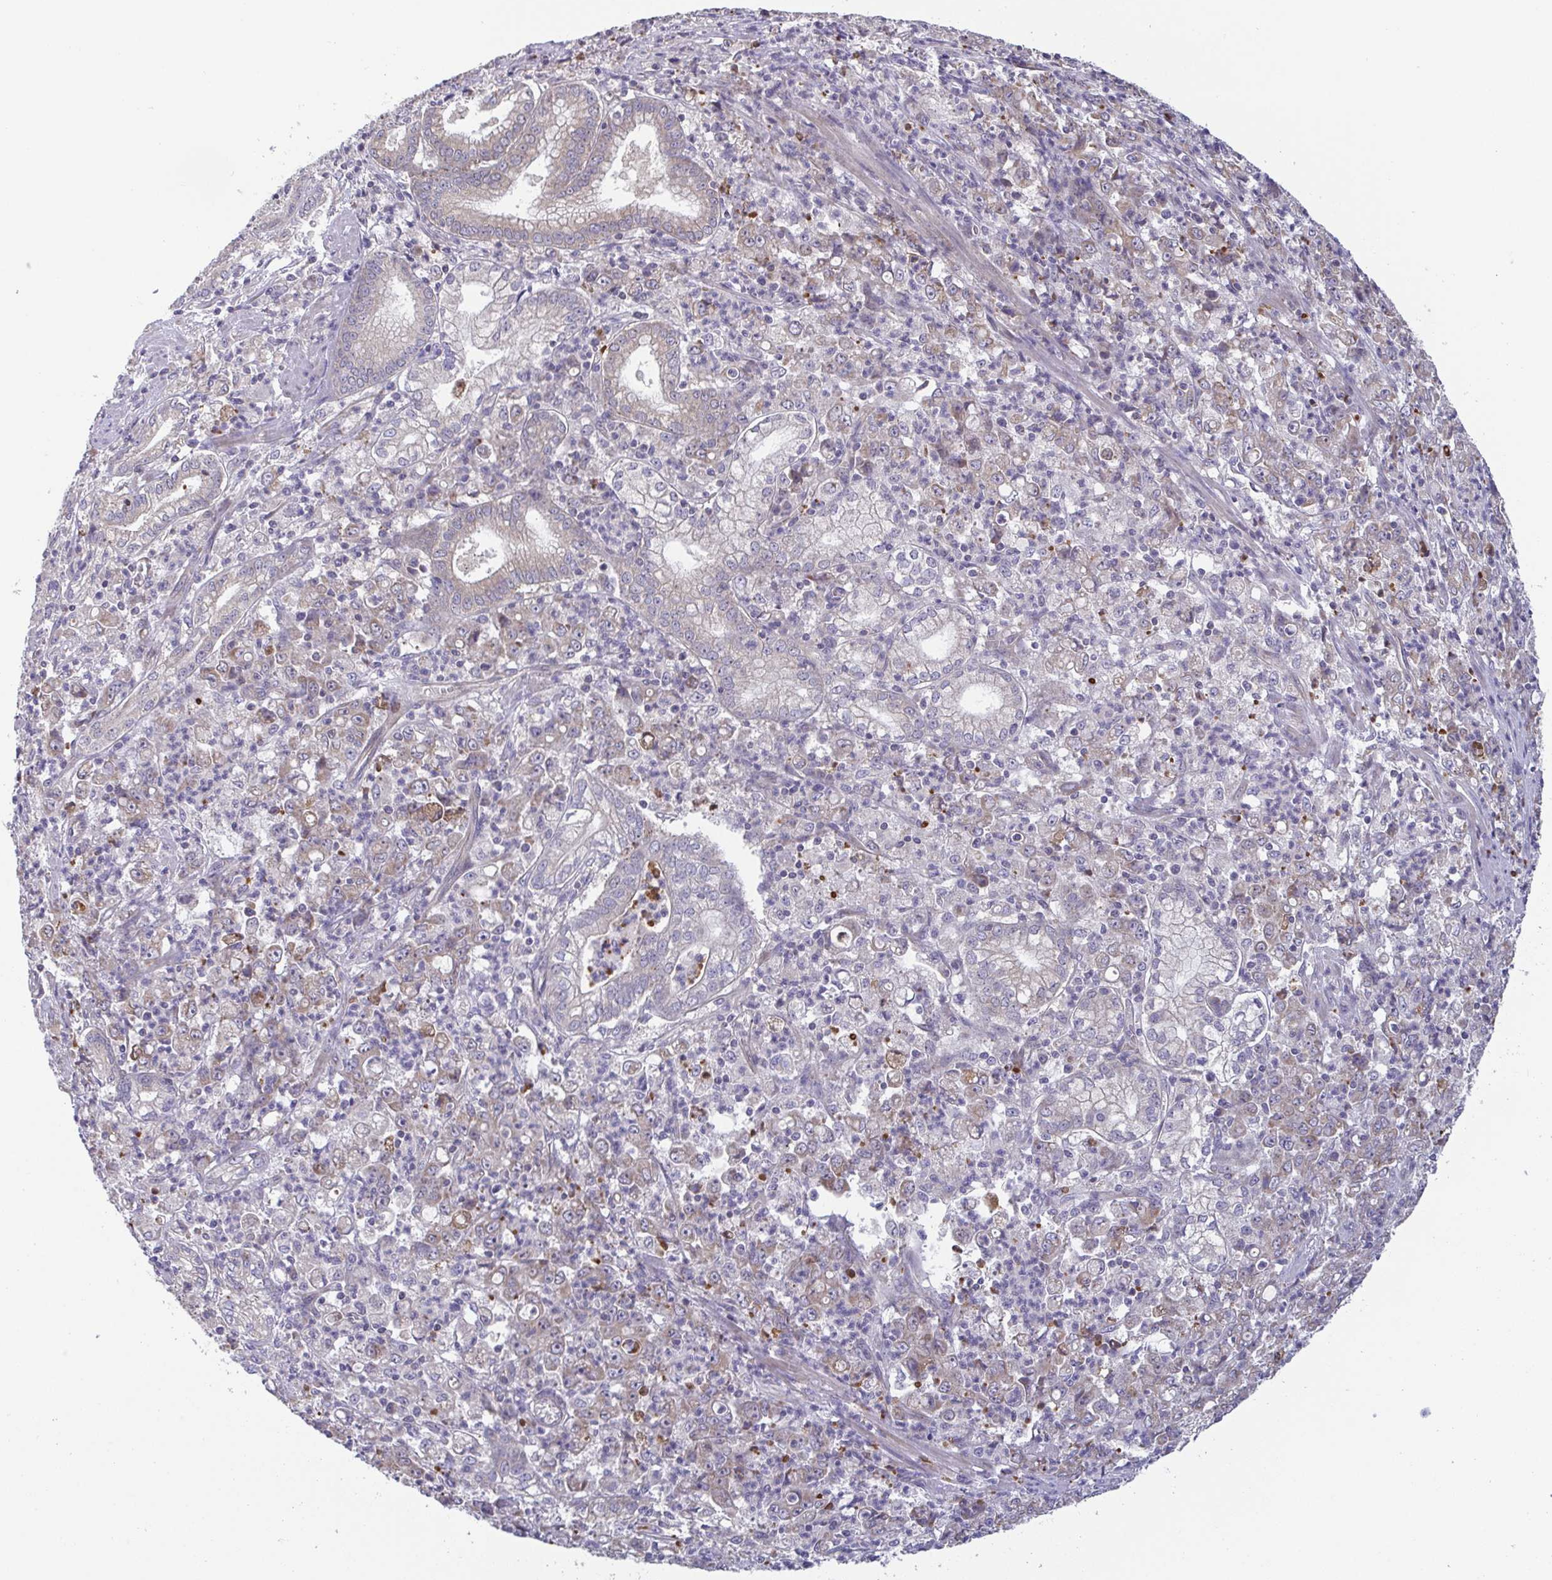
{"staining": {"intensity": "weak", "quantity": "25%-75%", "location": "cytoplasmic/membranous"}, "tissue": "stomach cancer", "cell_type": "Tumor cells", "image_type": "cancer", "snomed": [{"axis": "morphology", "description": "Adenocarcinoma, NOS"}, {"axis": "topography", "description": "Stomach, lower"}], "caption": "Weak cytoplasmic/membranous staining is seen in about 25%-75% of tumor cells in stomach adenocarcinoma.", "gene": "OSBPL7", "patient": {"sex": "female", "age": 71}}